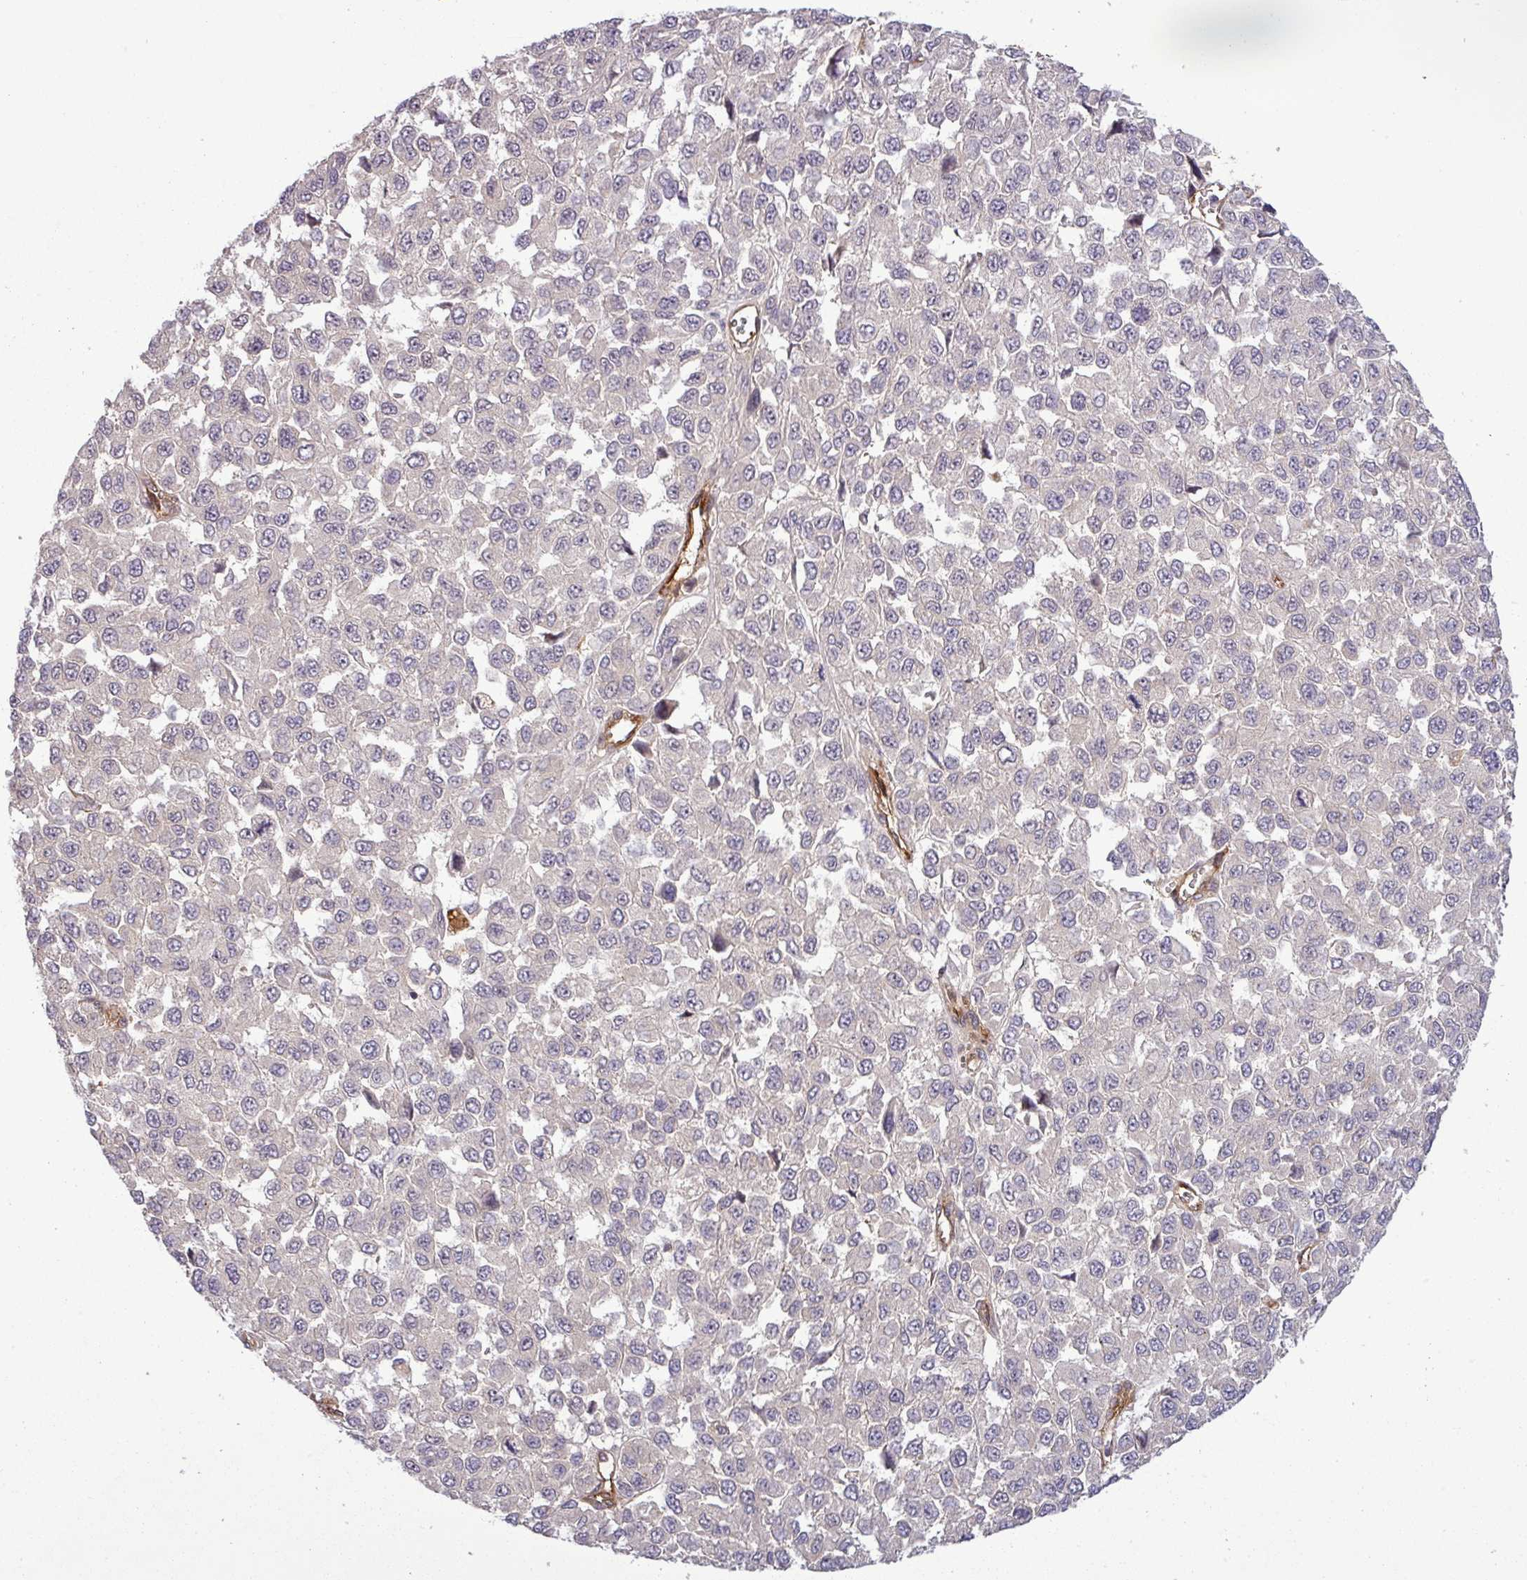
{"staining": {"intensity": "weak", "quantity": "25%-75%", "location": "cytoplasmic/membranous"}, "tissue": "melanoma", "cell_type": "Tumor cells", "image_type": "cancer", "snomed": [{"axis": "morphology", "description": "Malignant melanoma, NOS"}, {"axis": "topography", "description": "Skin"}], "caption": "A histopathology image of human melanoma stained for a protein displays weak cytoplasmic/membranous brown staining in tumor cells.", "gene": "PCDH1", "patient": {"sex": "male", "age": 62}}